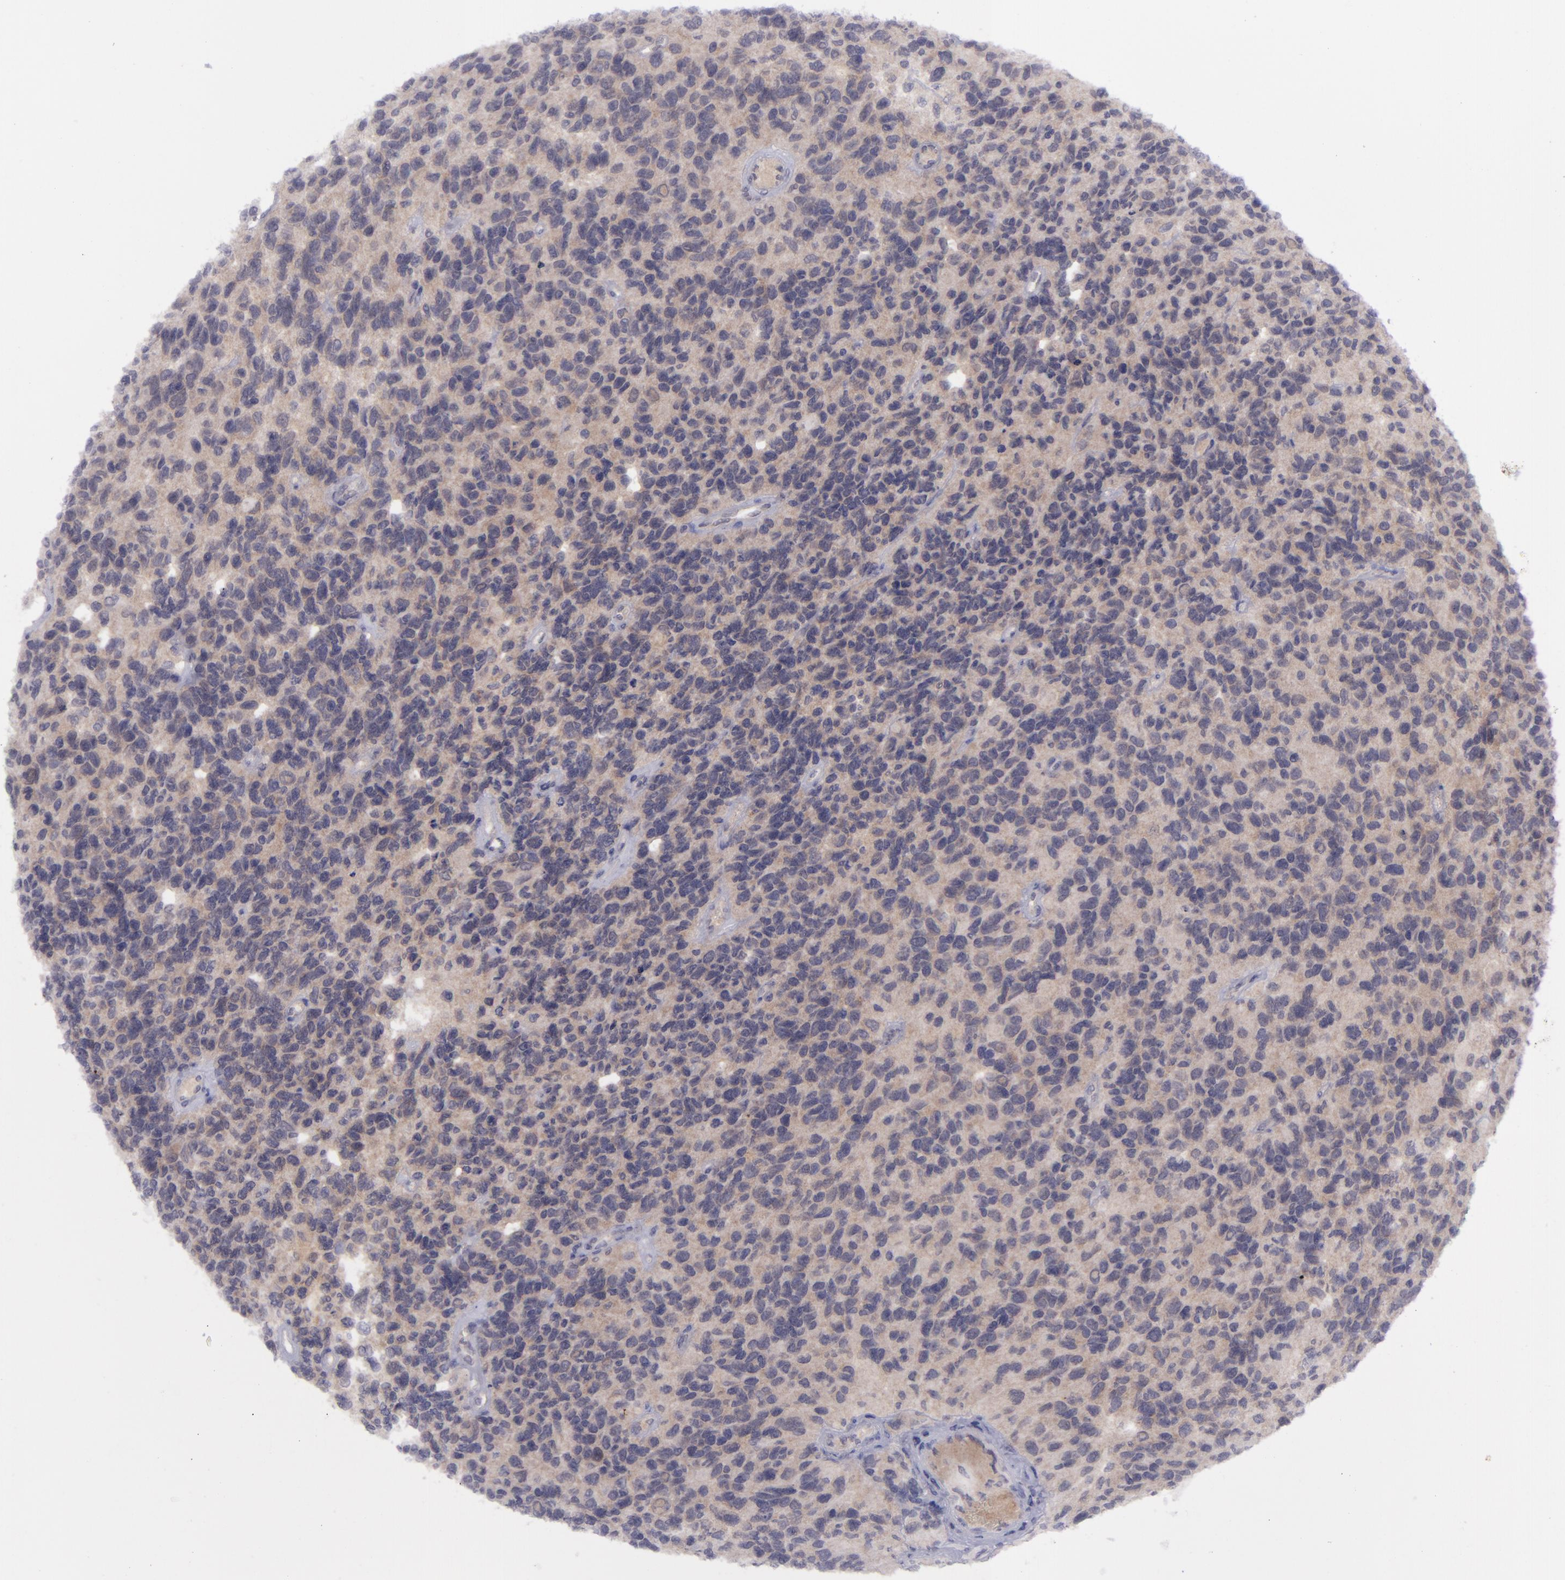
{"staining": {"intensity": "negative", "quantity": "none", "location": "none"}, "tissue": "glioma", "cell_type": "Tumor cells", "image_type": "cancer", "snomed": [{"axis": "morphology", "description": "Glioma, malignant, High grade"}, {"axis": "topography", "description": "Brain"}], "caption": "An immunohistochemistry (IHC) photomicrograph of malignant glioma (high-grade) is shown. There is no staining in tumor cells of malignant glioma (high-grade).", "gene": "EVPL", "patient": {"sex": "male", "age": 77}}